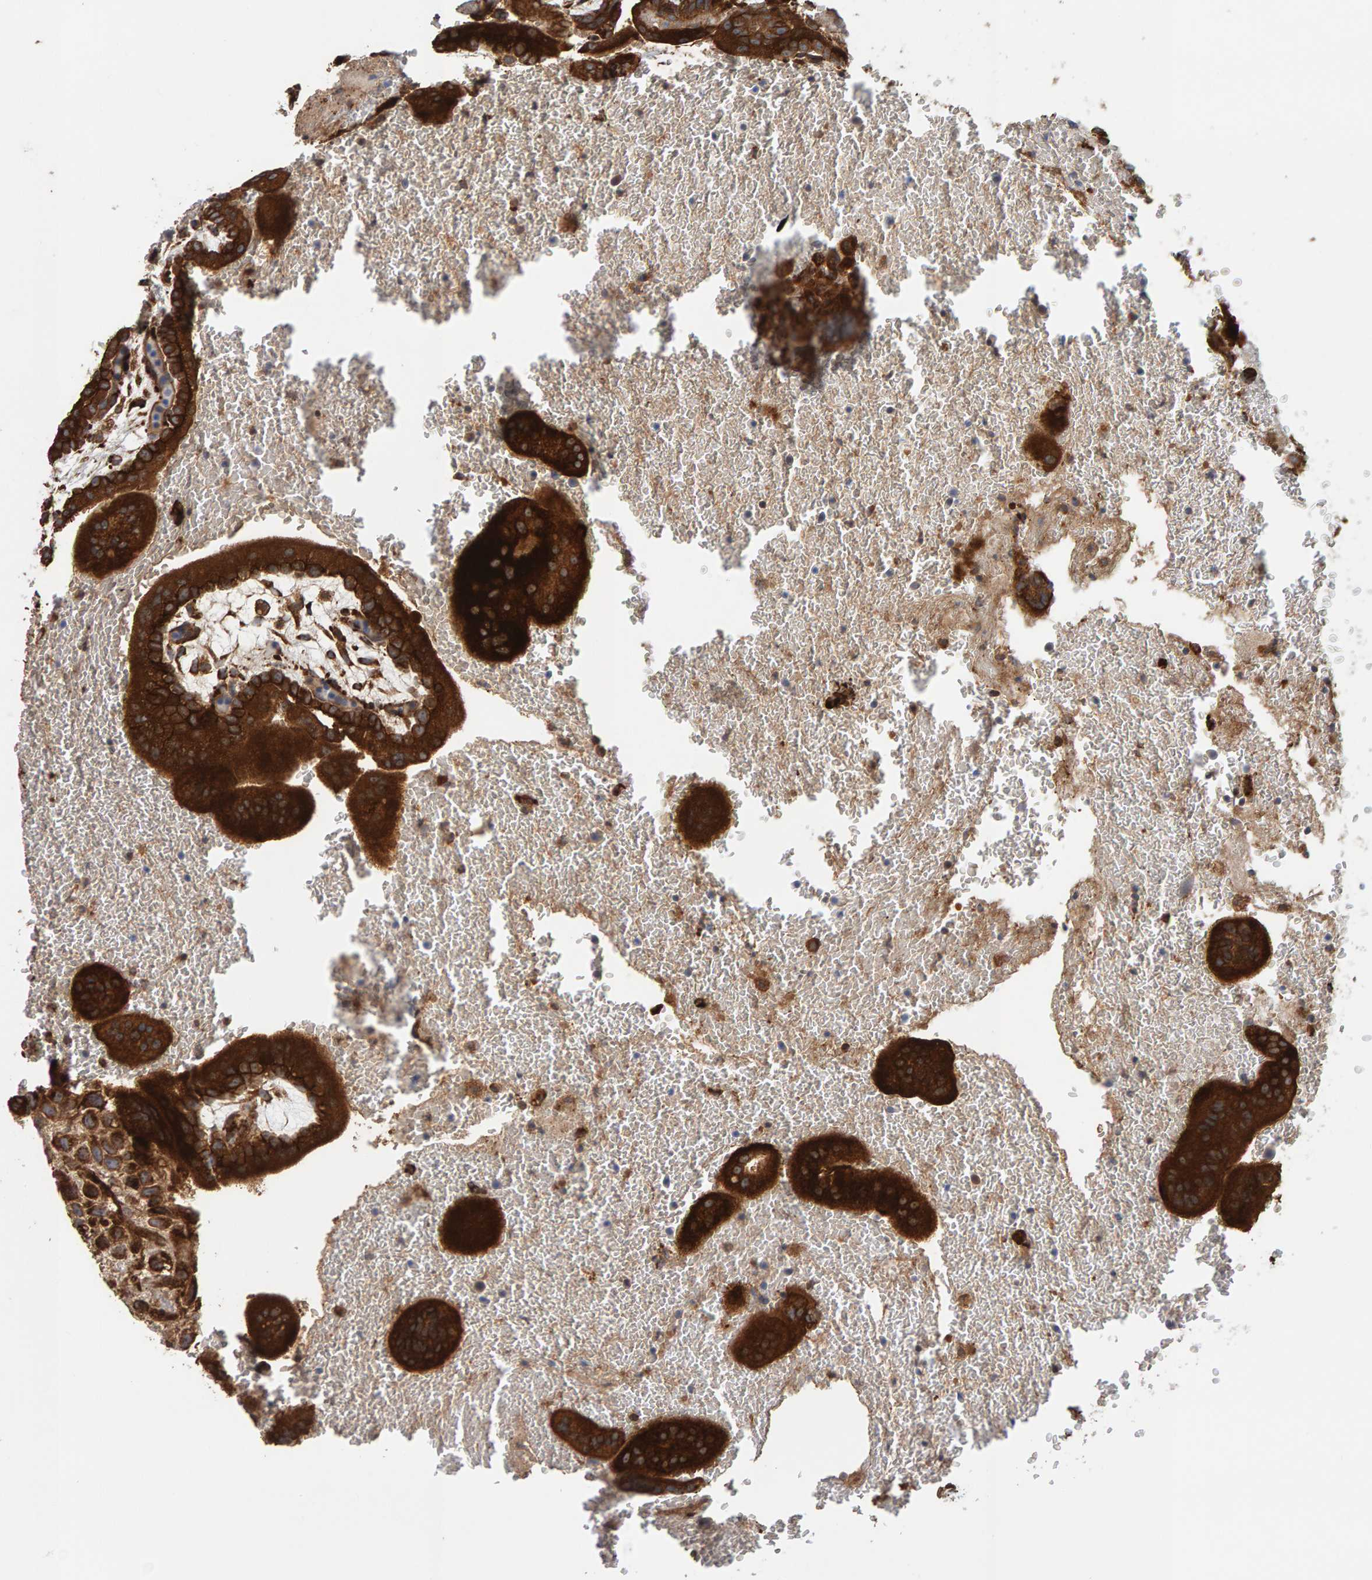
{"staining": {"intensity": "strong", "quantity": ">75%", "location": "cytoplasmic/membranous"}, "tissue": "placenta", "cell_type": "Decidual cells", "image_type": "normal", "snomed": [{"axis": "morphology", "description": "Normal tissue, NOS"}, {"axis": "topography", "description": "Placenta"}], "caption": "Protein analysis of unremarkable placenta demonstrates strong cytoplasmic/membranous staining in approximately >75% of decidual cells. Using DAB (3,3'-diaminobenzidine) (brown) and hematoxylin (blue) stains, captured at high magnification using brightfield microscopy.", "gene": "BAIAP2", "patient": {"sex": "female", "age": 35}}